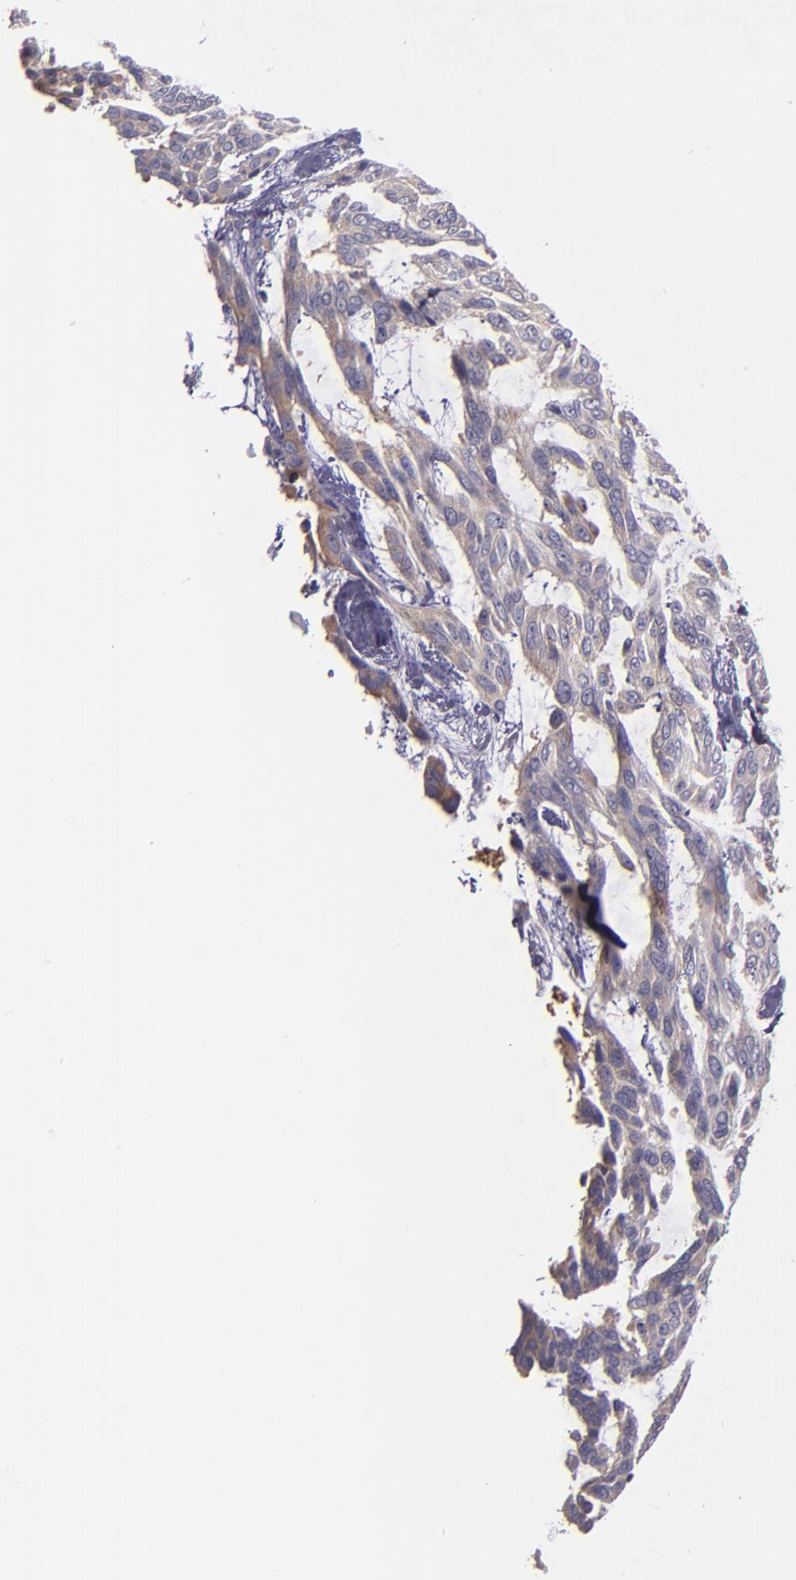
{"staining": {"intensity": "weak", "quantity": "25%-75%", "location": "cytoplasmic/membranous"}, "tissue": "skin cancer", "cell_type": "Tumor cells", "image_type": "cancer", "snomed": [{"axis": "morphology", "description": "Normal tissue, NOS"}, {"axis": "morphology", "description": "Basal cell carcinoma"}, {"axis": "topography", "description": "Skin"}], "caption": "A brown stain shows weak cytoplasmic/membranous staining of a protein in skin basal cell carcinoma tumor cells.", "gene": "CARS1", "patient": {"sex": "female", "age": 71}}